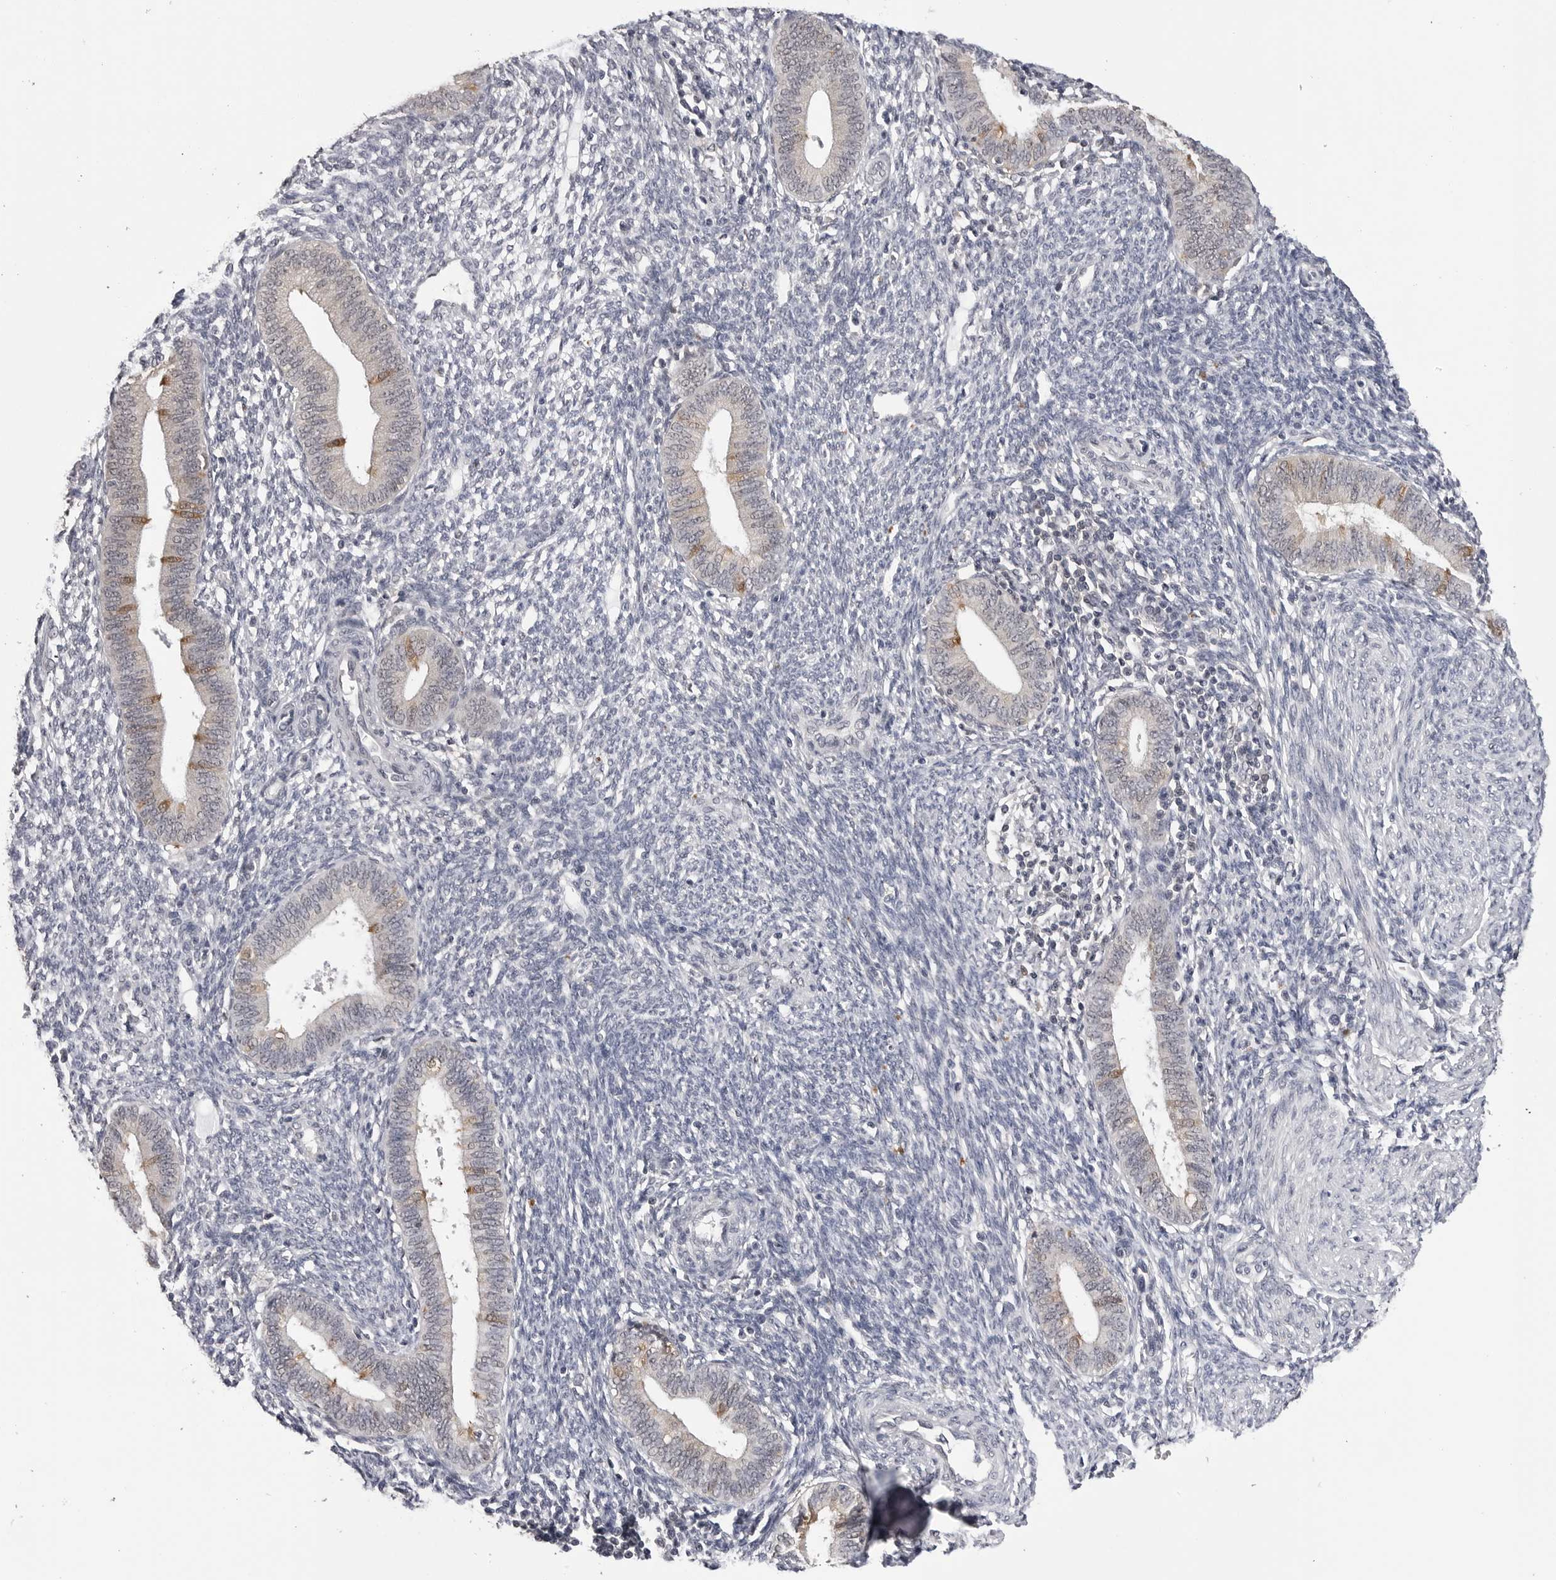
{"staining": {"intensity": "negative", "quantity": "none", "location": "none"}, "tissue": "endometrium", "cell_type": "Cells in endometrial stroma", "image_type": "normal", "snomed": [{"axis": "morphology", "description": "Normal tissue, NOS"}, {"axis": "topography", "description": "Endometrium"}], "caption": "A high-resolution histopathology image shows IHC staining of normal endometrium, which demonstrates no significant positivity in cells in endometrial stroma. (DAB immunohistochemistry (IHC) visualized using brightfield microscopy, high magnification).", "gene": "CDK20", "patient": {"sex": "female", "age": 46}}